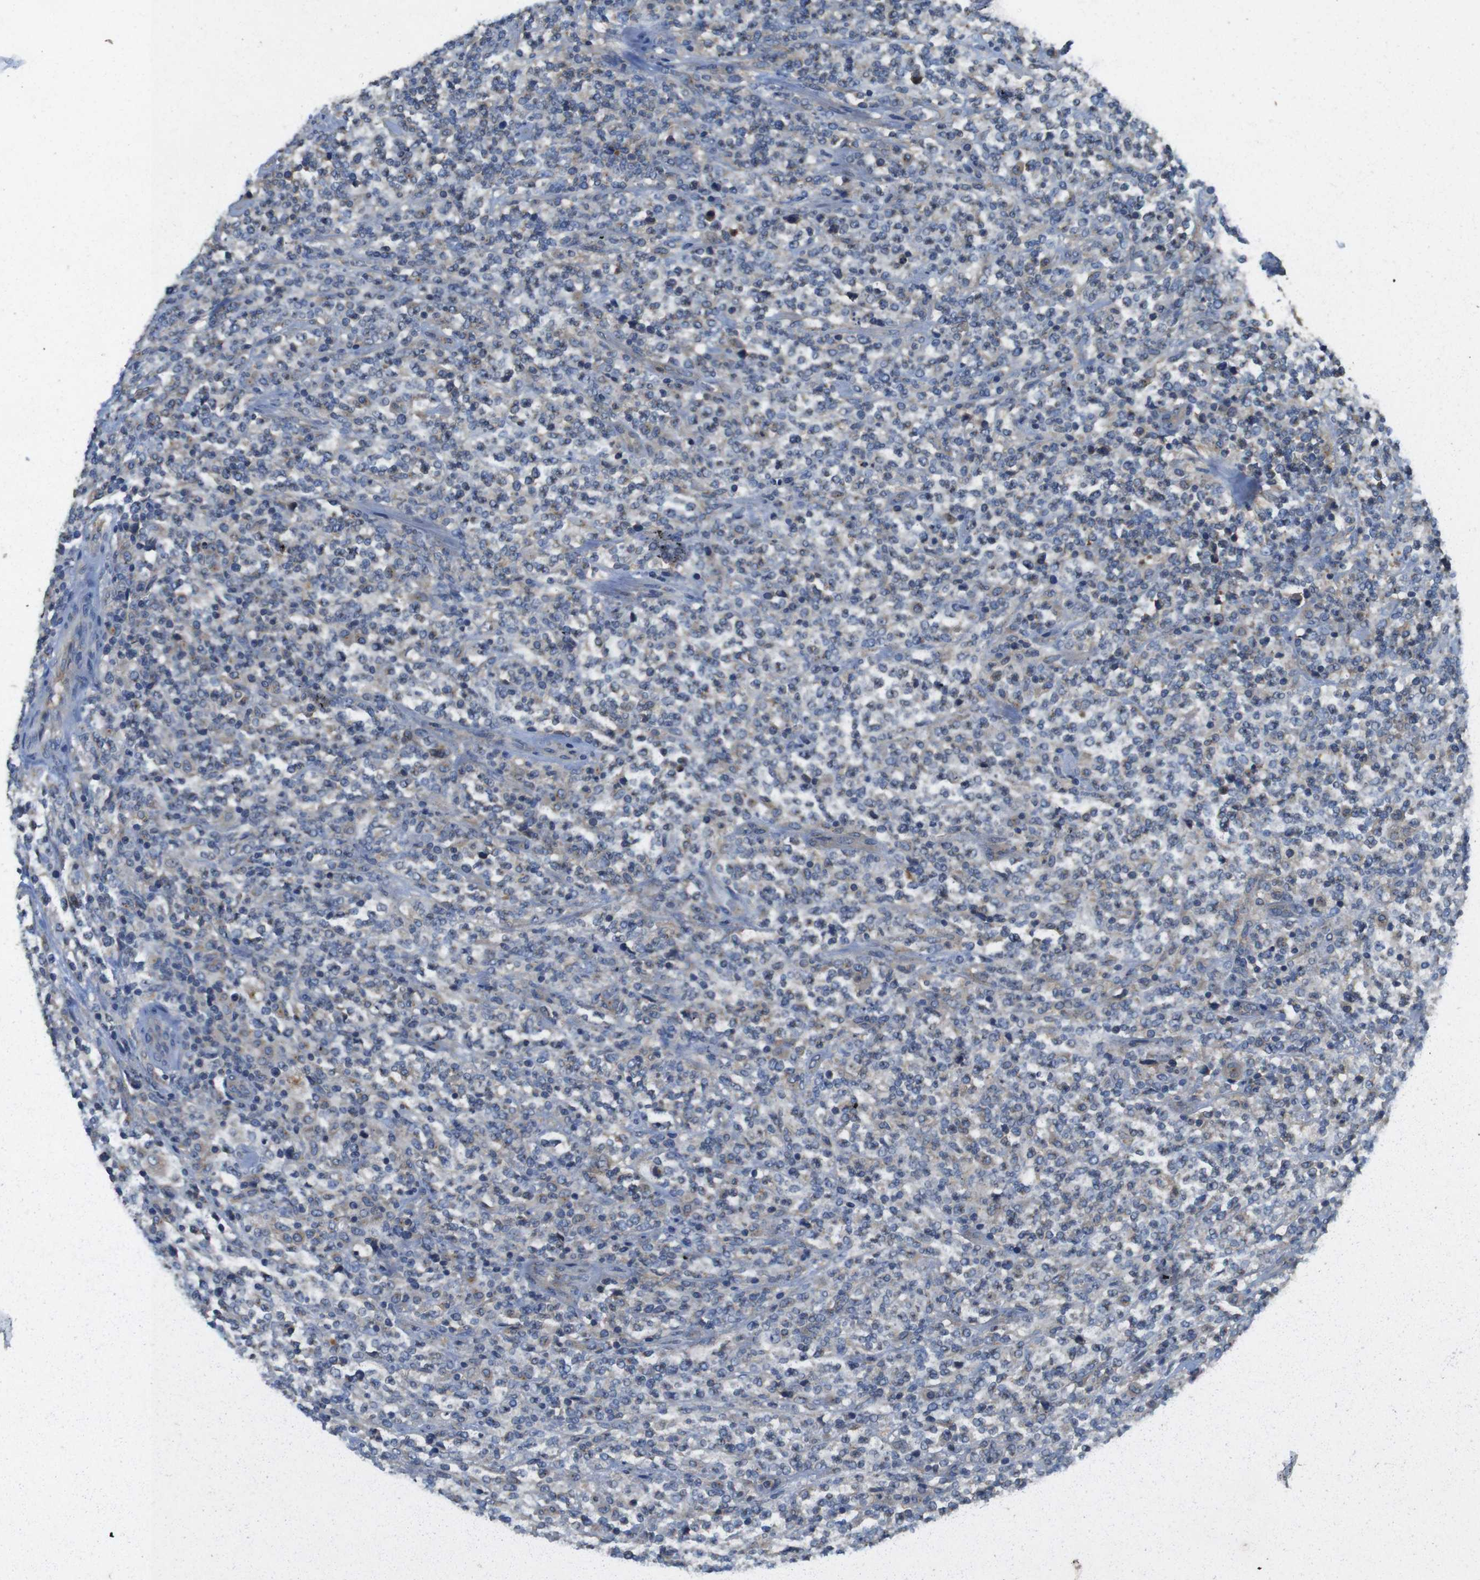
{"staining": {"intensity": "weak", "quantity": "<25%", "location": "cytoplasmic/membranous"}, "tissue": "lymphoma", "cell_type": "Tumor cells", "image_type": "cancer", "snomed": [{"axis": "morphology", "description": "Malignant lymphoma, non-Hodgkin's type, High grade"}, {"axis": "topography", "description": "Soft tissue"}], "caption": "Tumor cells are negative for protein expression in human malignant lymphoma, non-Hodgkin's type (high-grade).", "gene": "DCTN1", "patient": {"sex": "male", "age": 18}}